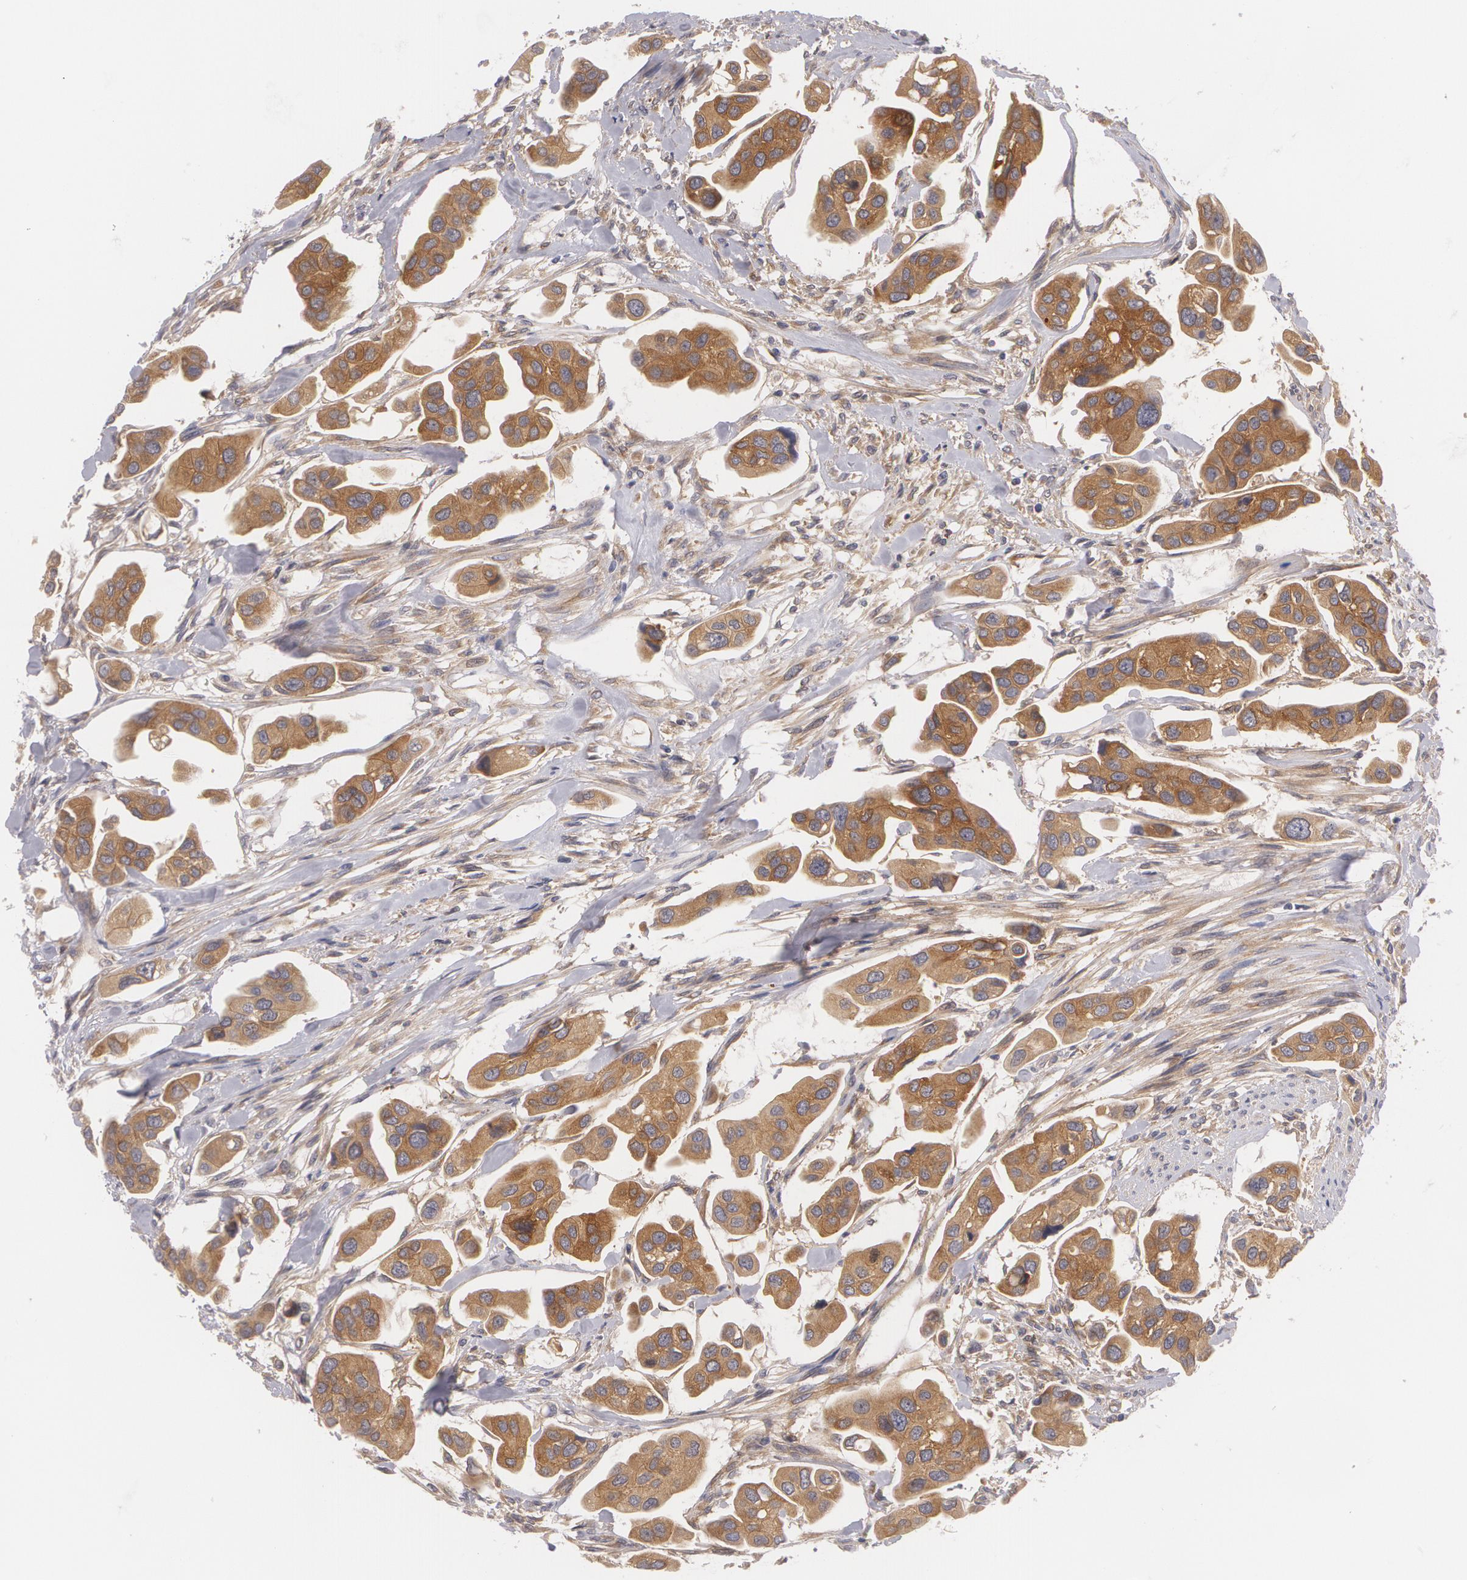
{"staining": {"intensity": "strong", "quantity": ">75%", "location": "cytoplasmic/membranous"}, "tissue": "urothelial cancer", "cell_type": "Tumor cells", "image_type": "cancer", "snomed": [{"axis": "morphology", "description": "Adenocarcinoma, NOS"}, {"axis": "topography", "description": "Urinary bladder"}], "caption": "IHC histopathology image of human adenocarcinoma stained for a protein (brown), which demonstrates high levels of strong cytoplasmic/membranous expression in approximately >75% of tumor cells.", "gene": "CASK", "patient": {"sex": "male", "age": 61}}